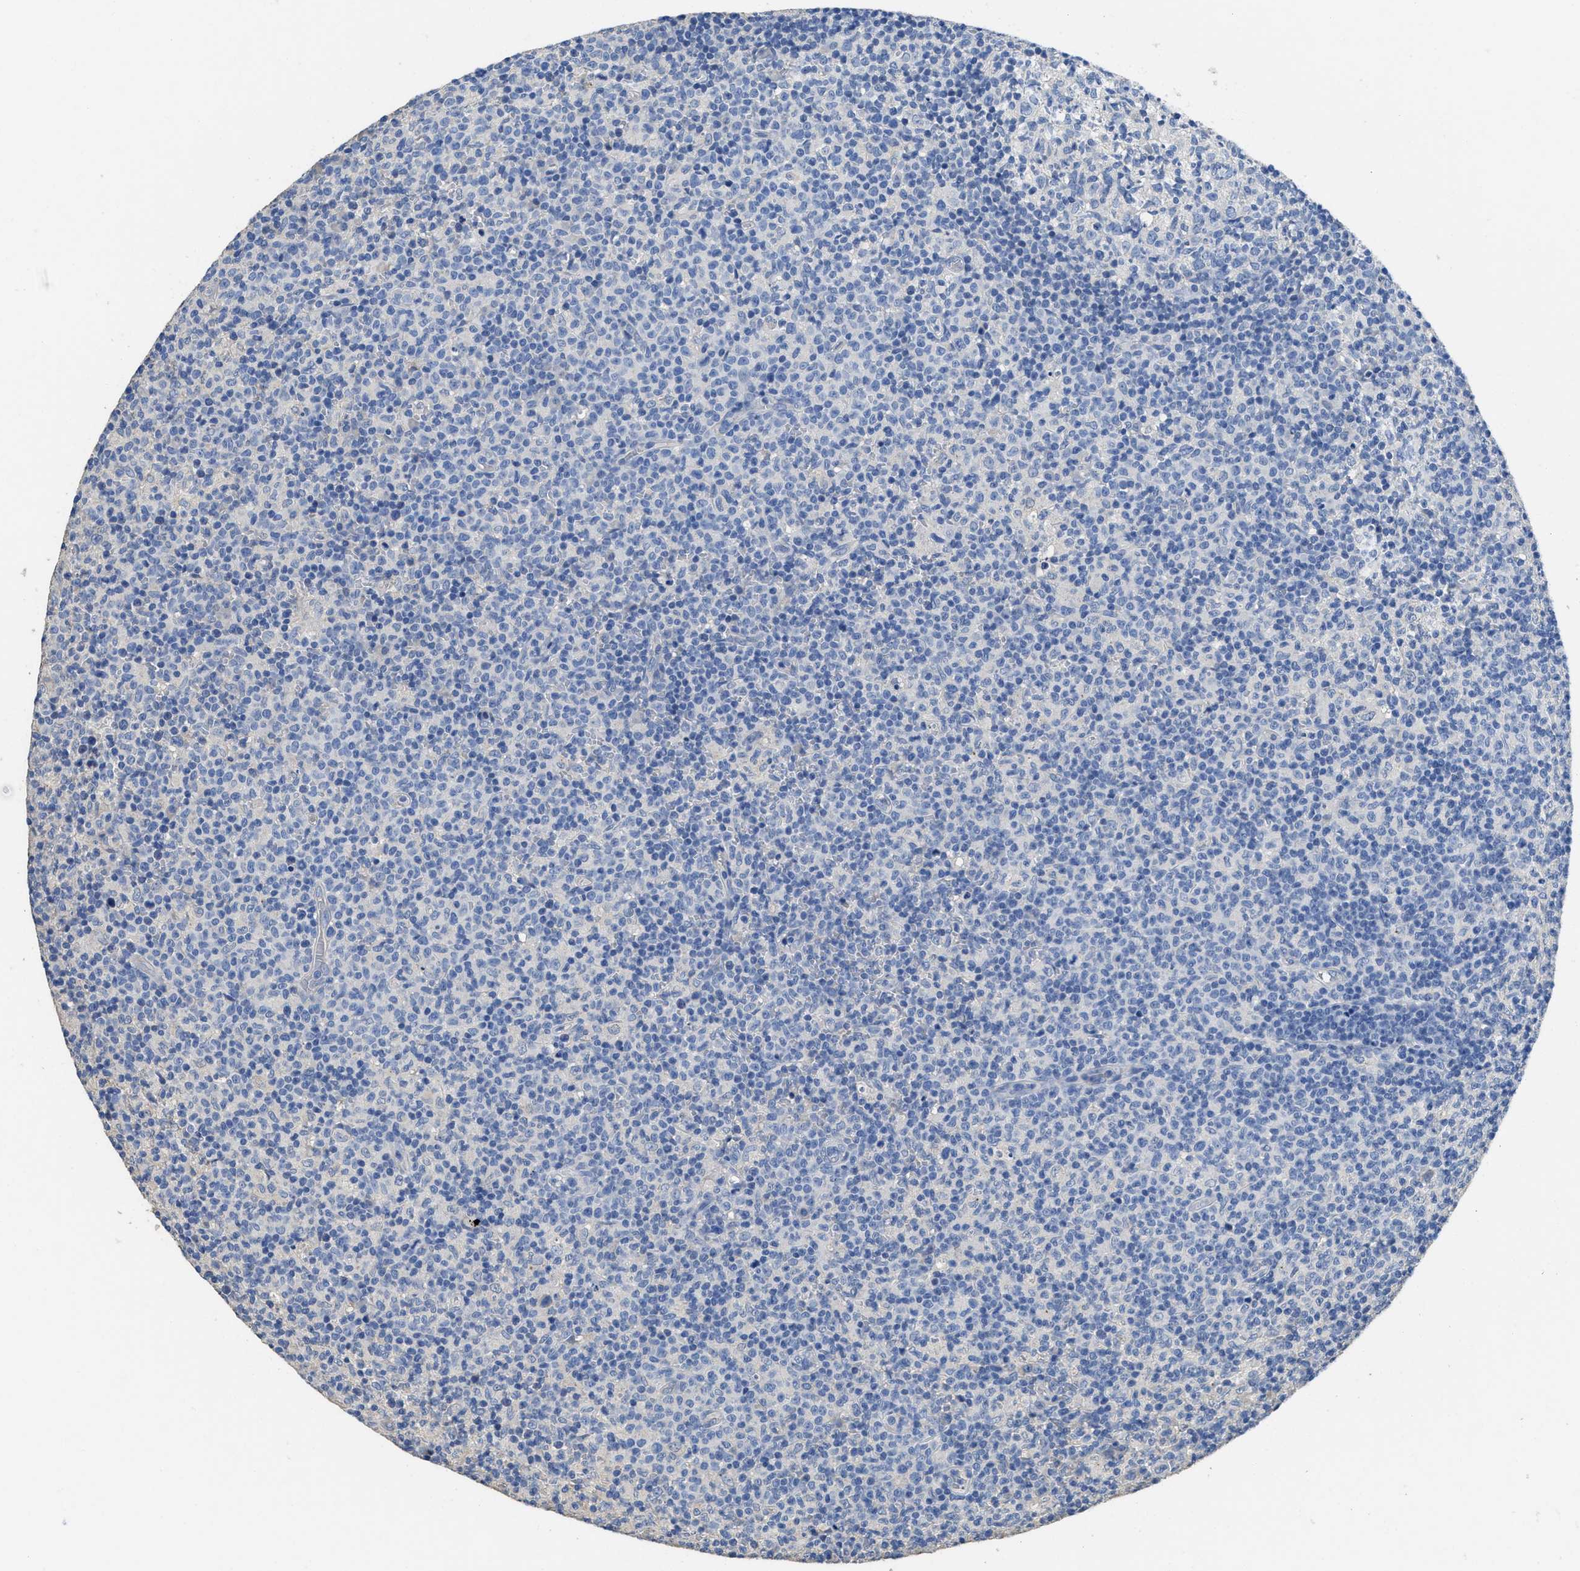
{"staining": {"intensity": "negative", "quantity": "none", "location": "none"}, "tissue": "lymph node", "cell_type": "Germinal center cells", "image_type": "normal", "snomed": [{"axis": "morphology", "description": "Normal tissue, NOS"}, {"axis": "morphology", "description": "Inflammation, NOS"}, {"axis": "topography", "description": "Lymph node"}], "caption": "This is a image of IHC staining of normal lymph node, which shows no positivity in germinal center cells. (Stains: DAB IHC with hematoxylin counter stain, Microscopy: brightfield microscopy at high magnification).", "gene": "CA9", "patient": {"sex": "male", "age": 55}}